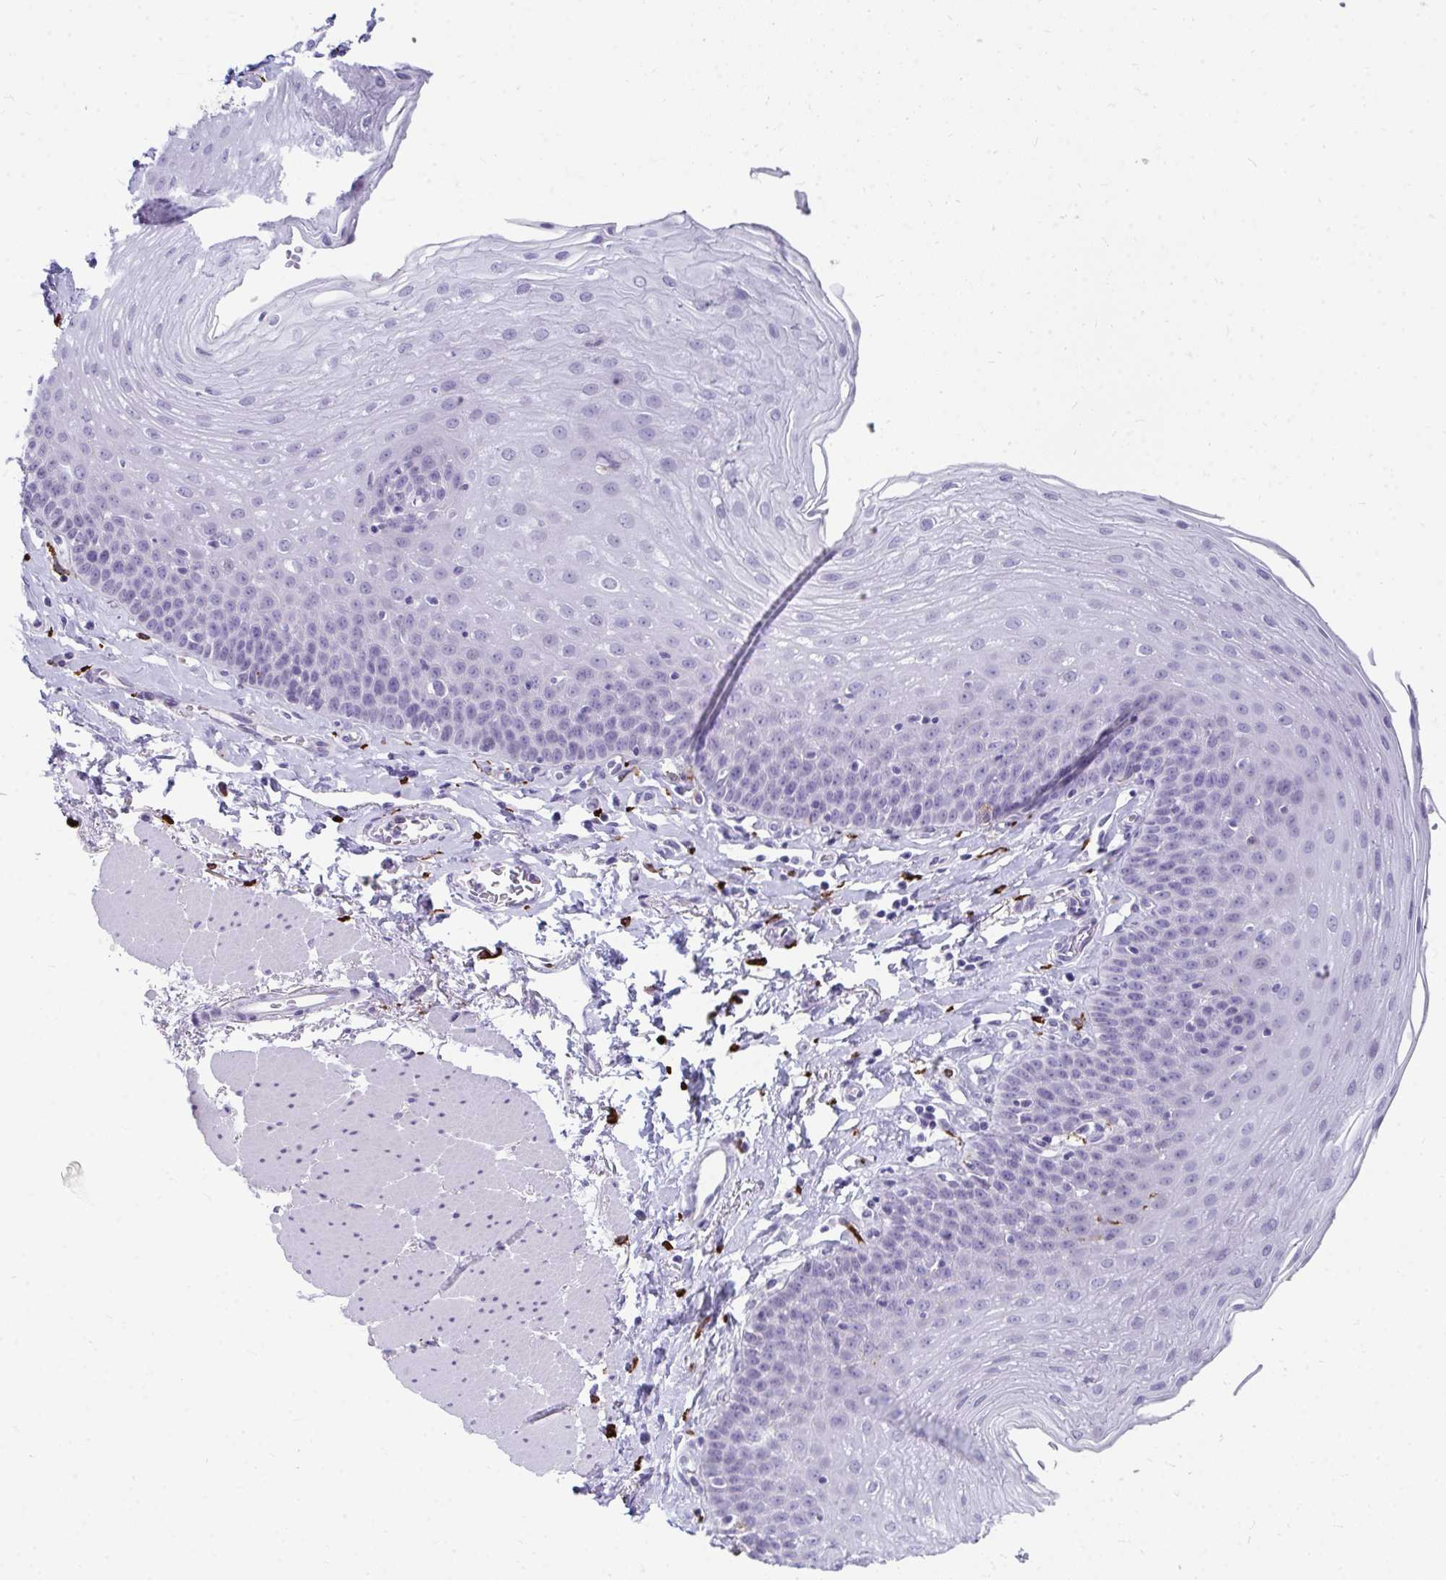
{"staining": {"intensity": "negative", "quantity": "none", "location": "none"}, "tissue": "esophagus", "cell_type": "Squamous epithelial cells", "image_type": "normal", "snomed": [{"axis": "morphology", "description": "Normal tissue, NOS"}, {"axis": "topography", "description": "Esophagus"}], "caption": "Esophagus was stained to show a protein in brown. There is no significant positivity in squamous epithelial cells. The staining is performed using DAB brown chromogen with nuclei counter-stained in using hematoxylin.", "gene": "CD163", "patient": {"sex": "female", "age": 81}}